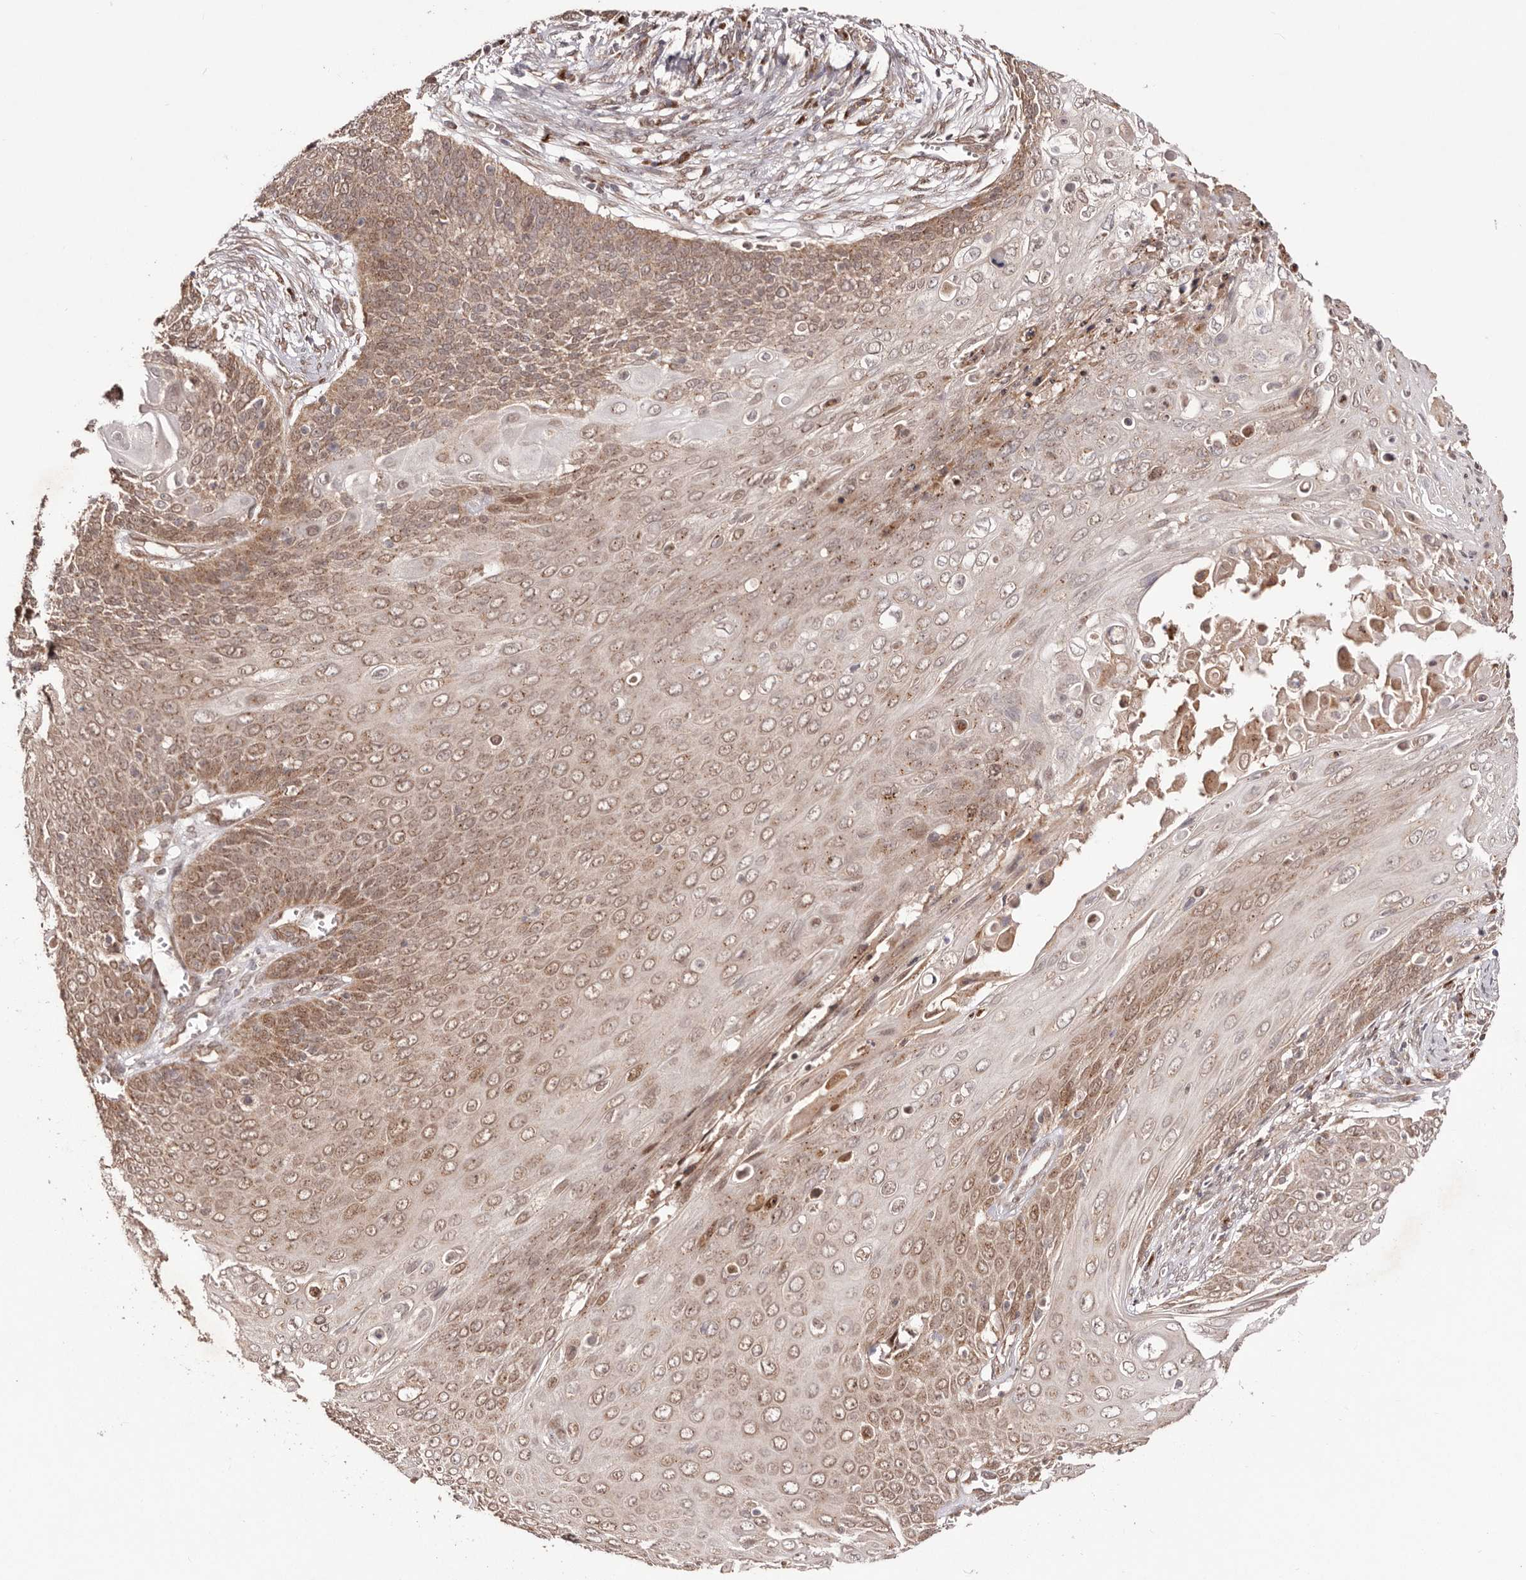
{"staining": {"intensity": "moderate", "quantity": ">75%", "location": "cytoplasmic/membranous,nuclear"}, "tissue": "cervical cancer", "cell_type": "Tumor cells", "image_type": "cancer", "snomed": [{"axis": "morphology", "description": "Squamous cell carcinoma, NOS"}, {"axis": "topography", "description": "Cervix"}], "caption": "About >75% of tumor cells in squamous cell carcinoma (cervical) exhibit moderate cytoplasmic/membranous and nuclear protein expression as visualized by brown immunohistochemical staining.", "gene": "EGR3", "patient": {"sex": "female", "age": 39}}